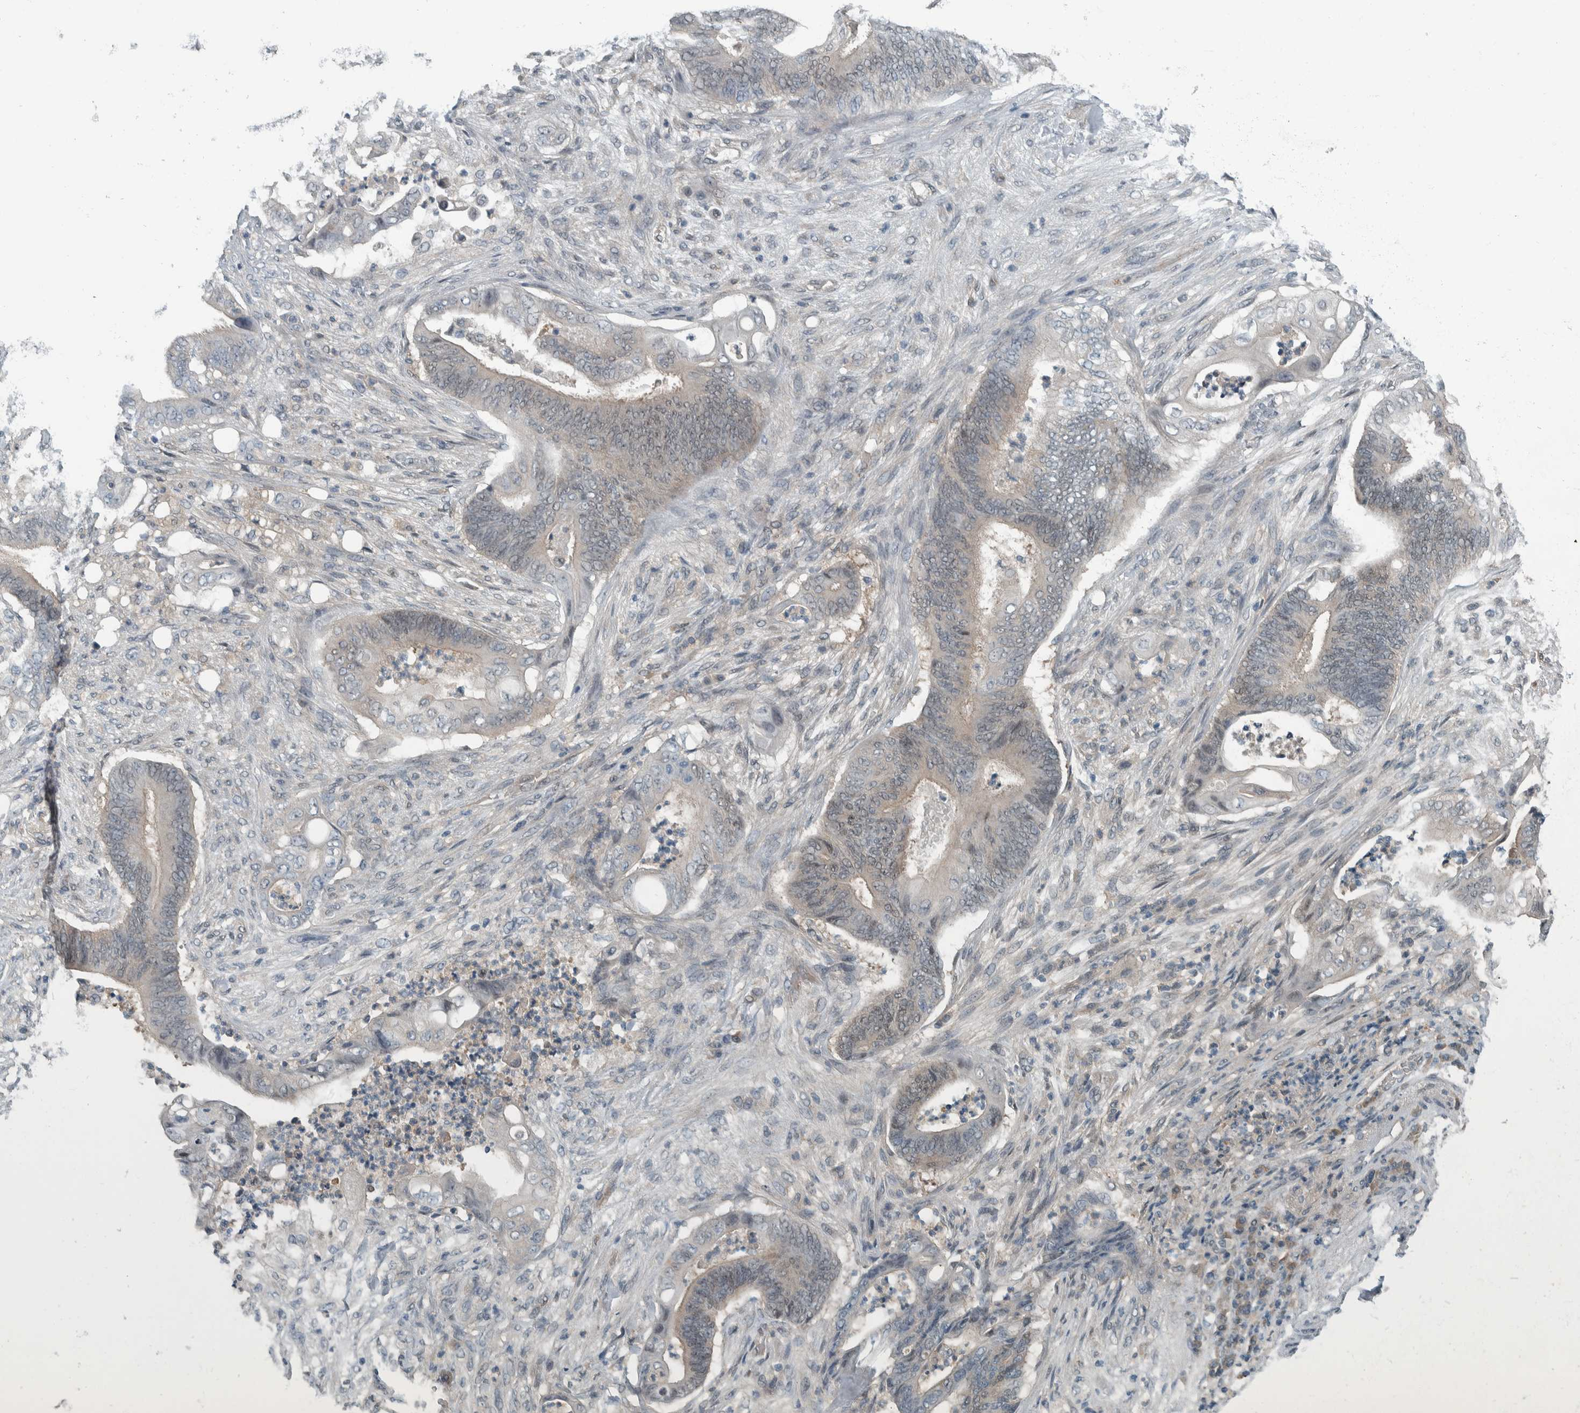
{"staining": {"intensity": "negative", "quantity": "none", "location": "none"}, "tissue": "stomach cancer", "cell_type": "Tumor cells", "image_type": "cancer", "snomed": [{"axis": "morphology", "description": "Adenocarcinoma, NOS"}, {"axis": "topography", "description": "Stomach"}], "caption": "This is an immunohistochemistry (IHC) histopathology image of human stomach adenocarcinoma. There is no positivity in tumor cells.", "gene": "ALAD", "patient": {"sex": "female", "age": 73}}